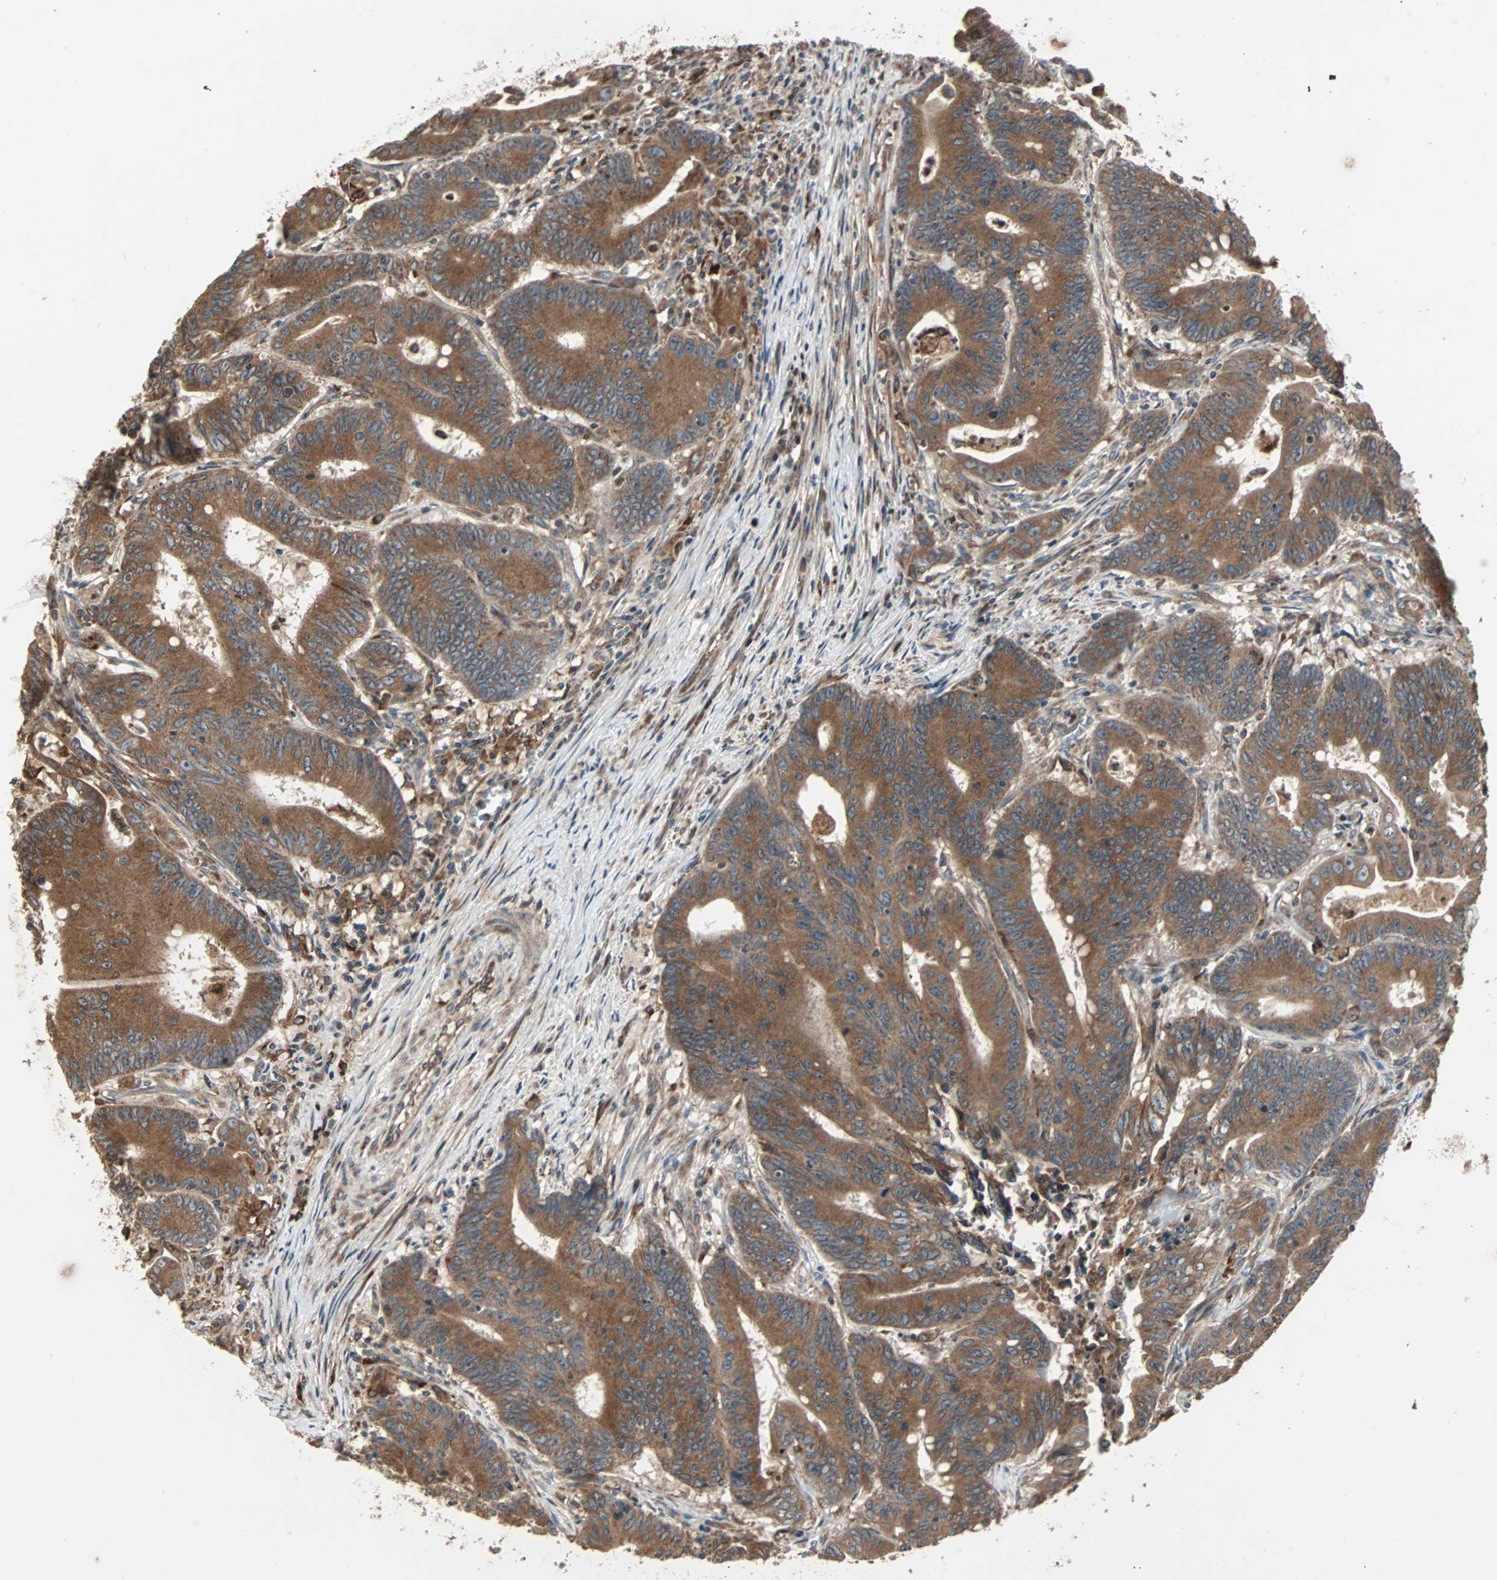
{"staining": {"intensity": "strong", "quantity": ">75%", "location": "cytoplasmic/membranous"}, "tissue": "colorectal cancer", "cell_type": "Tumor cells", "image_type": "cancer", "snomed": [{"axis": "morphology", "description": "Adenocarcinoma, NOS"}, {"axis": "topography", "description": "Colon"}], "caption": "Immunohistochemical staining of human colorectal adenocarcinoma demonstrates strong cytoplasmic/membranous protein expression in about >75% of tumor cells.", "gene": "RAB7A", "patient": {"sex": "male", "age": 45}}